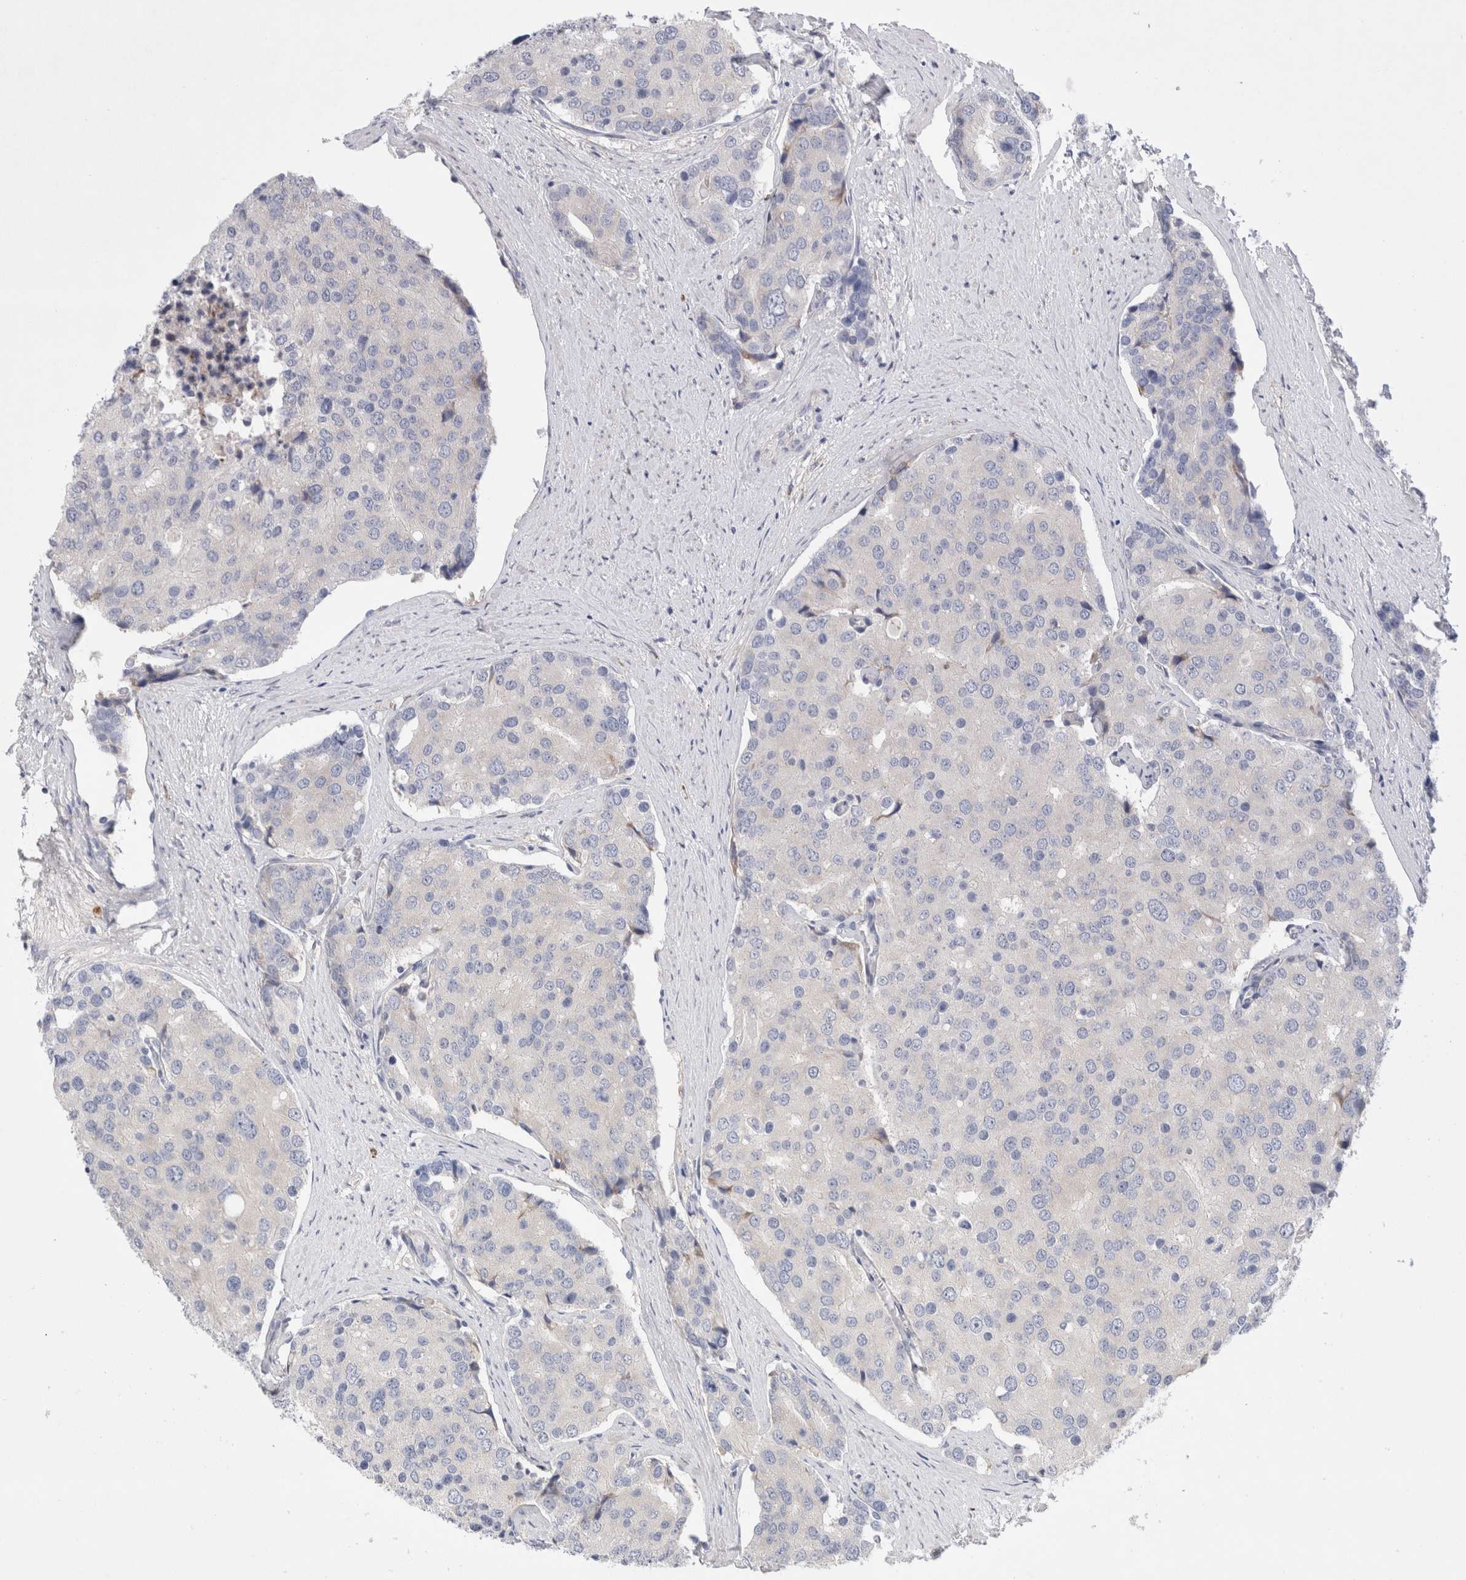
{"staining": {"intensity": "negative", "quantity": "none", "location": "none"}, "tissue": "prostate cancer", "cell_type": "Tumor cells", "image_type": "cancer", "snomed": [{"axis": "morphology", "description": "Adenocarcinoma, High grade"}, {"axis": "topography", "description": "Prostate"}], "caption": "An IHC image of prostate cancer (adenocarcinoma (high-grade)) is shown. There is no staining in tumor cells of prostate cancer (adenocarcinoma (high-grade)).", "gene": "RBM12B", "patient": {"sex": "male", "age": 50}}